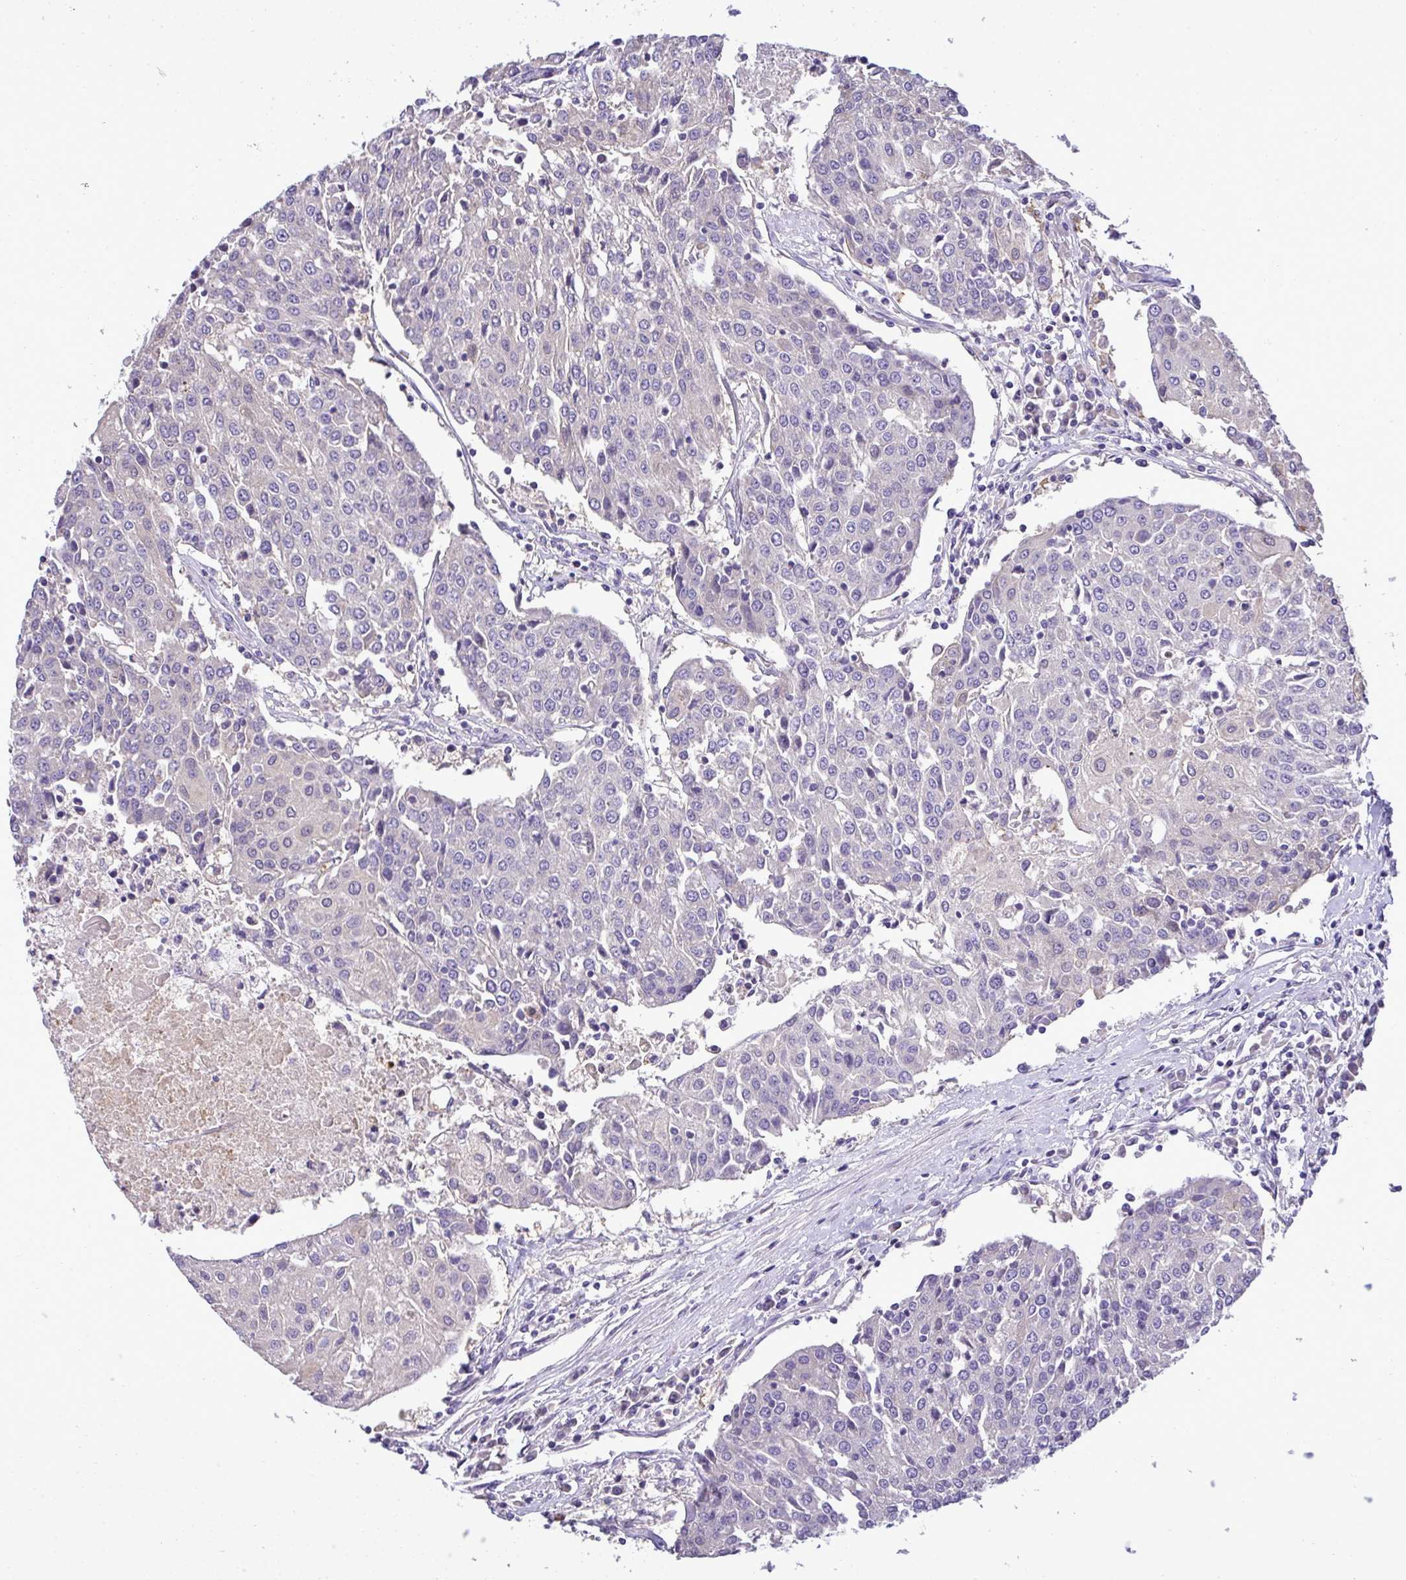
{"staining": {"intensity": "negative", "quantity": "none", "location": "none"}, "tissue": "urothelial cancer", "cell_type": "Tumor cells", "image_type": "cancer", "snomed": [{"axis": "morphology", "description": "Urothelial carcinoma, High grade"}, {"axis": "topography", "description": "Urinary bladder"}], "caption": "High magnification brightfield microscopy of urothelial cancer stained with DAB (brown) and counterstained with hematoxylin (blue): tumor cells show no significant staining.", "gene": "ST8SIA2", "patient": {"sex": "female", "age": 85}}